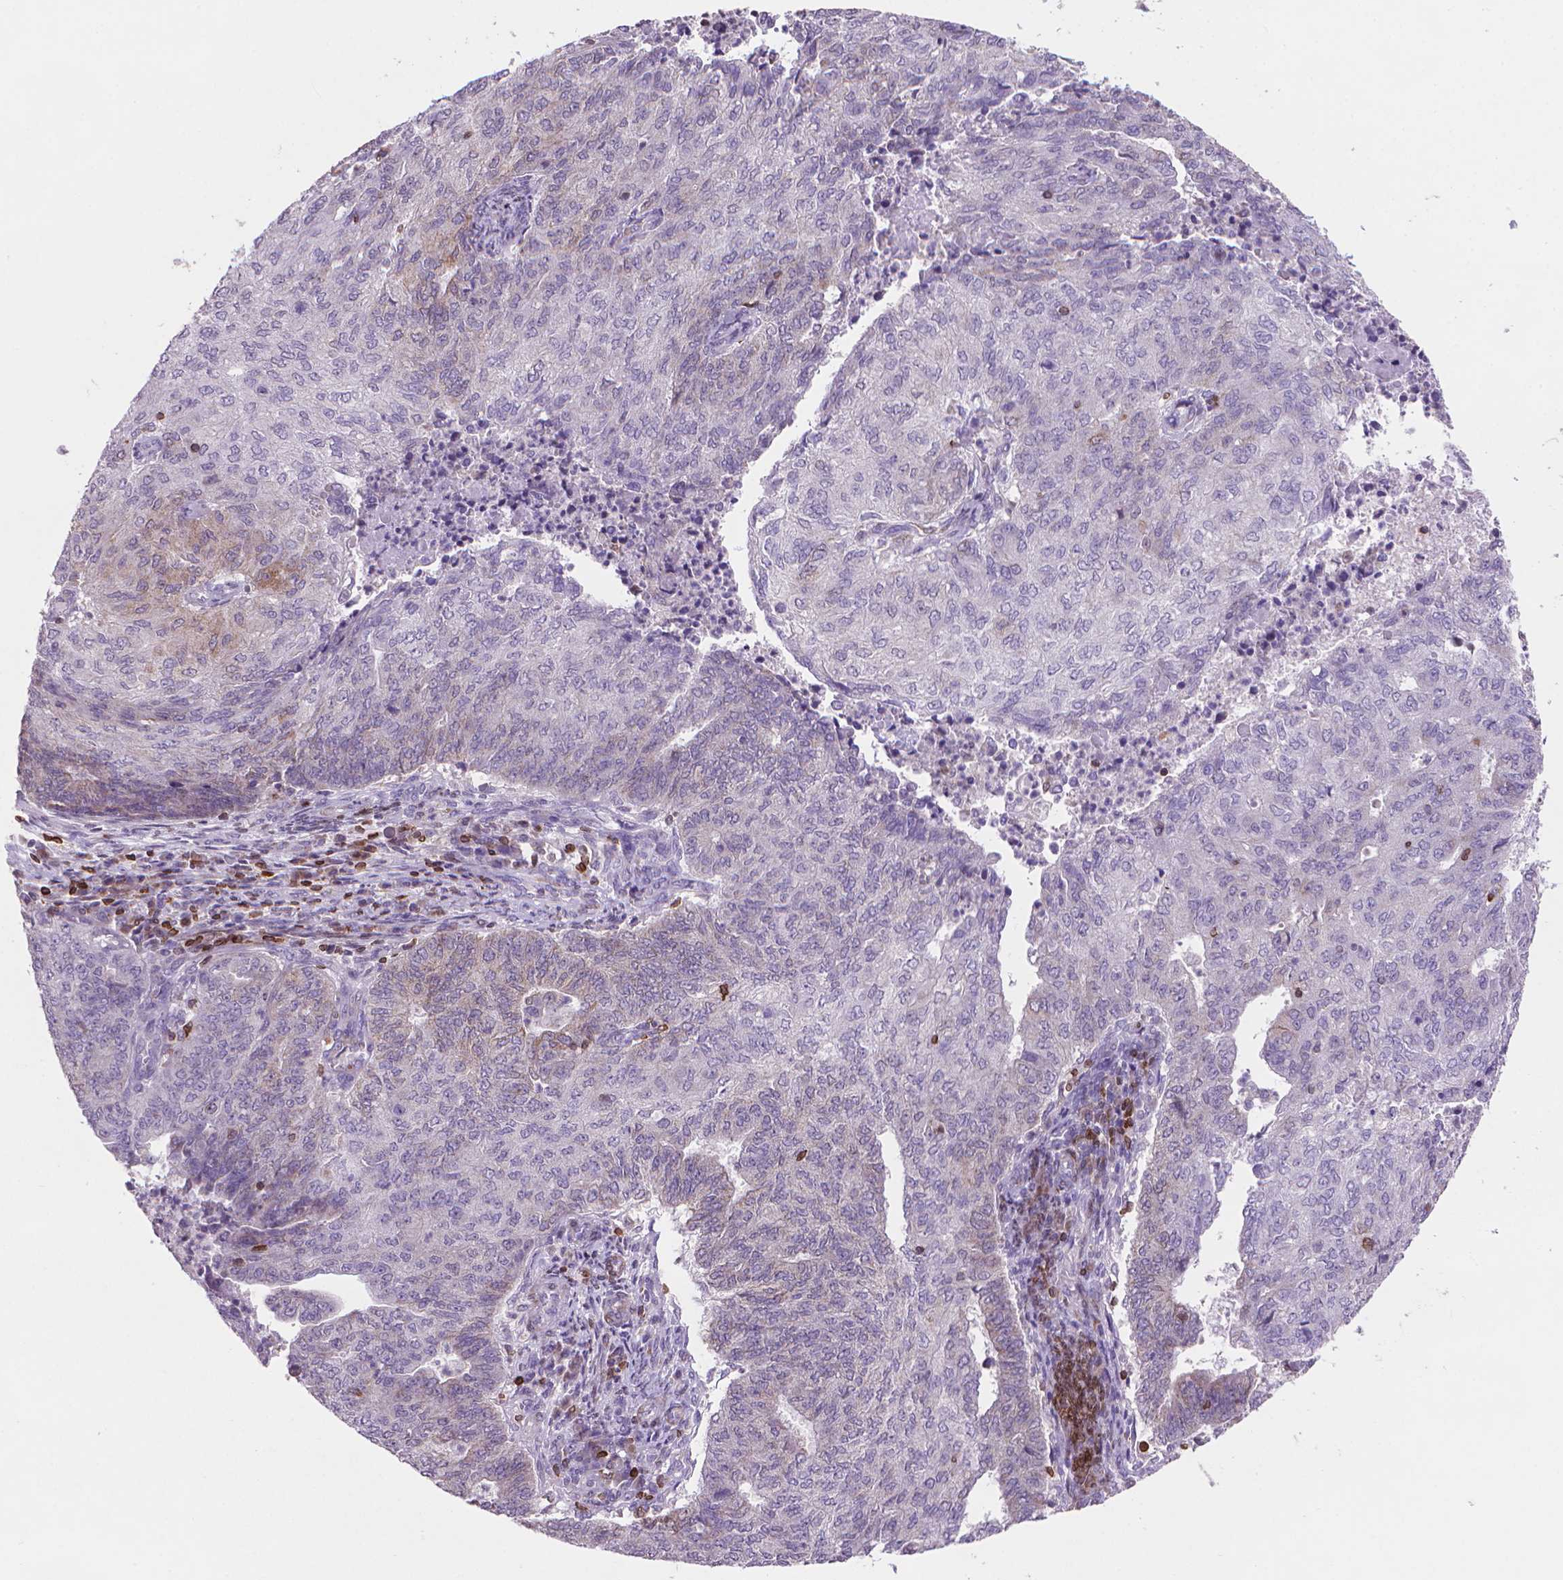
{"staining": {"intensity": "moderate", "quantity": "<25%", "location": "cytoplasmic/membranous"}, "tissue": "endometrial cancer", "cell_type": "Tumor cells", "image_type": "cancer", "snomed": [{"axis": "morphology", "description": "Adenocarcinoma, NOS"}, {"axis": "topography", "description": "Endometrium"}], "caption": "High-magnification brightfield microscopy of endometrial adenocarcinoma stained with DAB (brown) and counterstained with hematoxylin (blue). tumor cells exhibit moderate cytoplasmic/membranous staining is present in about<25% of cells.", "gene": "BCL2", "patient": {"sex": "female", "age": 82}}